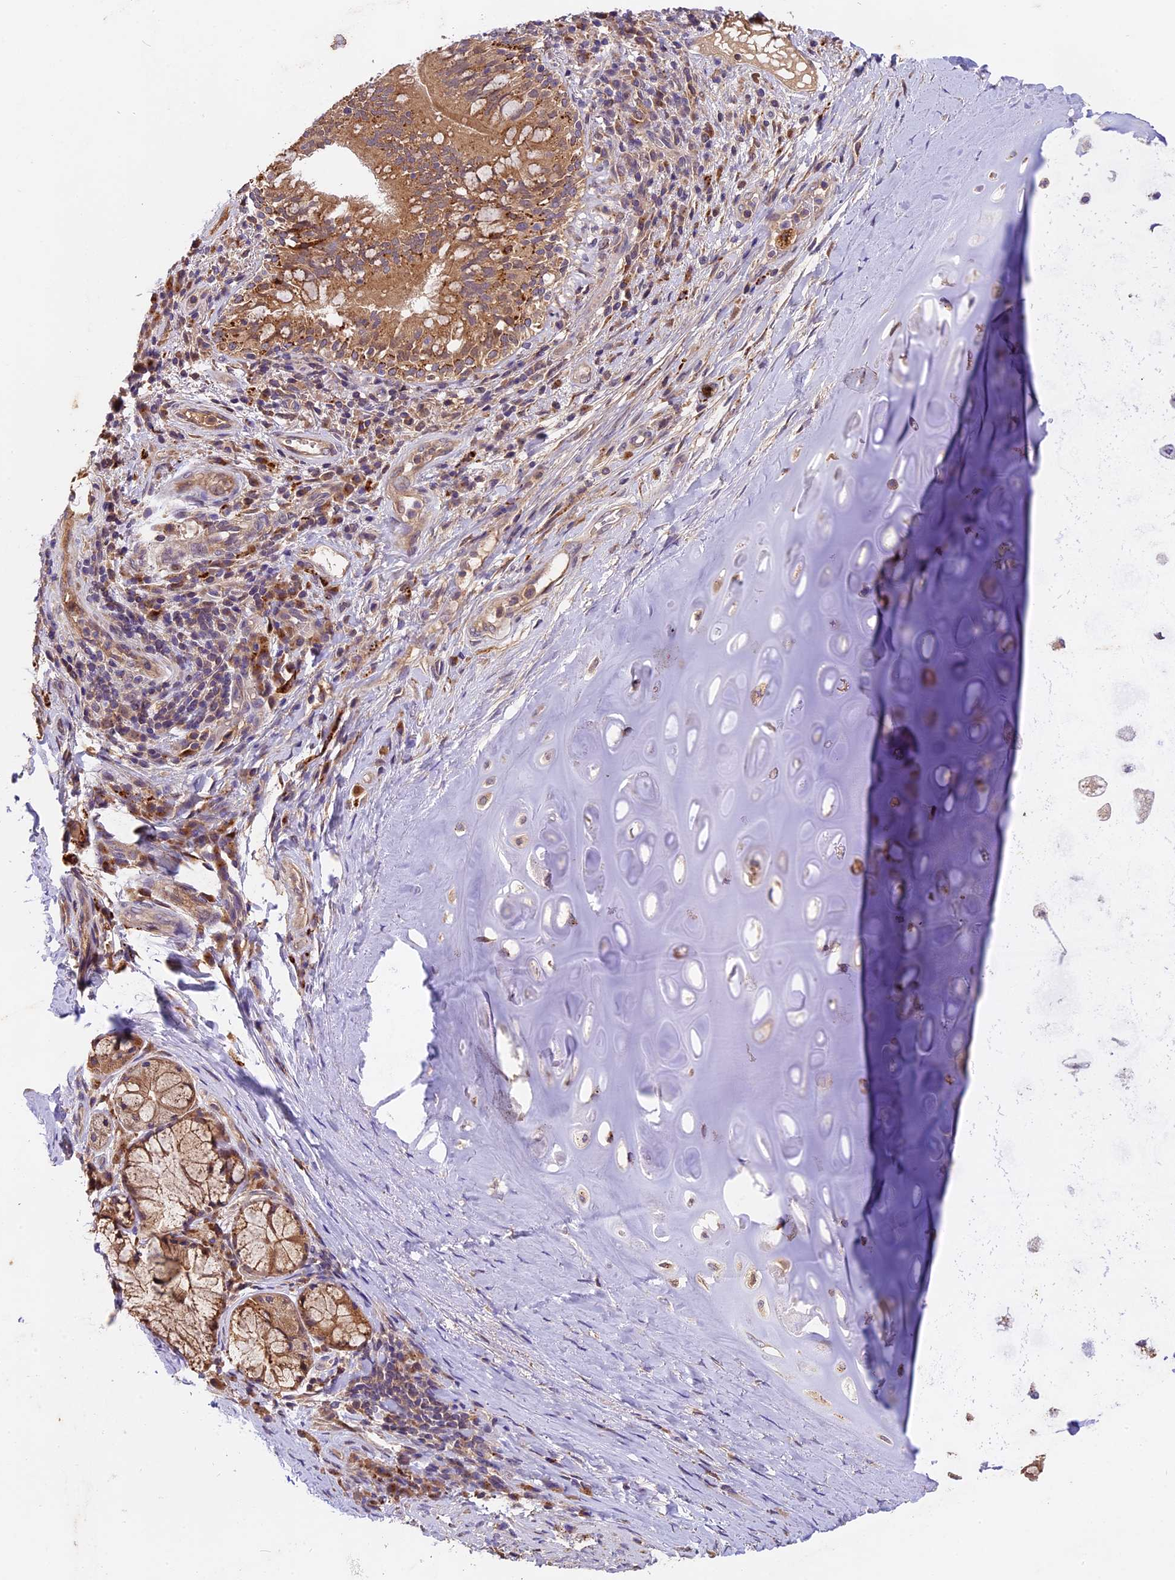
{"staining": {"intensity": "weak", "quantity": "25%-75%", "location": "cytoplasmic/membranous"}, "tissue": "adipose tissue", "cell_type": "Adipocytes", "image_type": "normal", "snomed": [{"axis": "morphology", "description": "Normal tissue, NOS"}, {"axis": "morphology", "description": "Squamous cell carcinoma, NOS"}, {"axis": "topography", "description": "Bronchus"}, {"axis": "topography", "description": "Lung"}], "caption": "A brown stain highlights weak cytoplasmic/membranous positivity of a protein in adipocytes of benign human adipose tissue.", "gene": "COPE", "patient": {"sex": "male", "age": 64}}